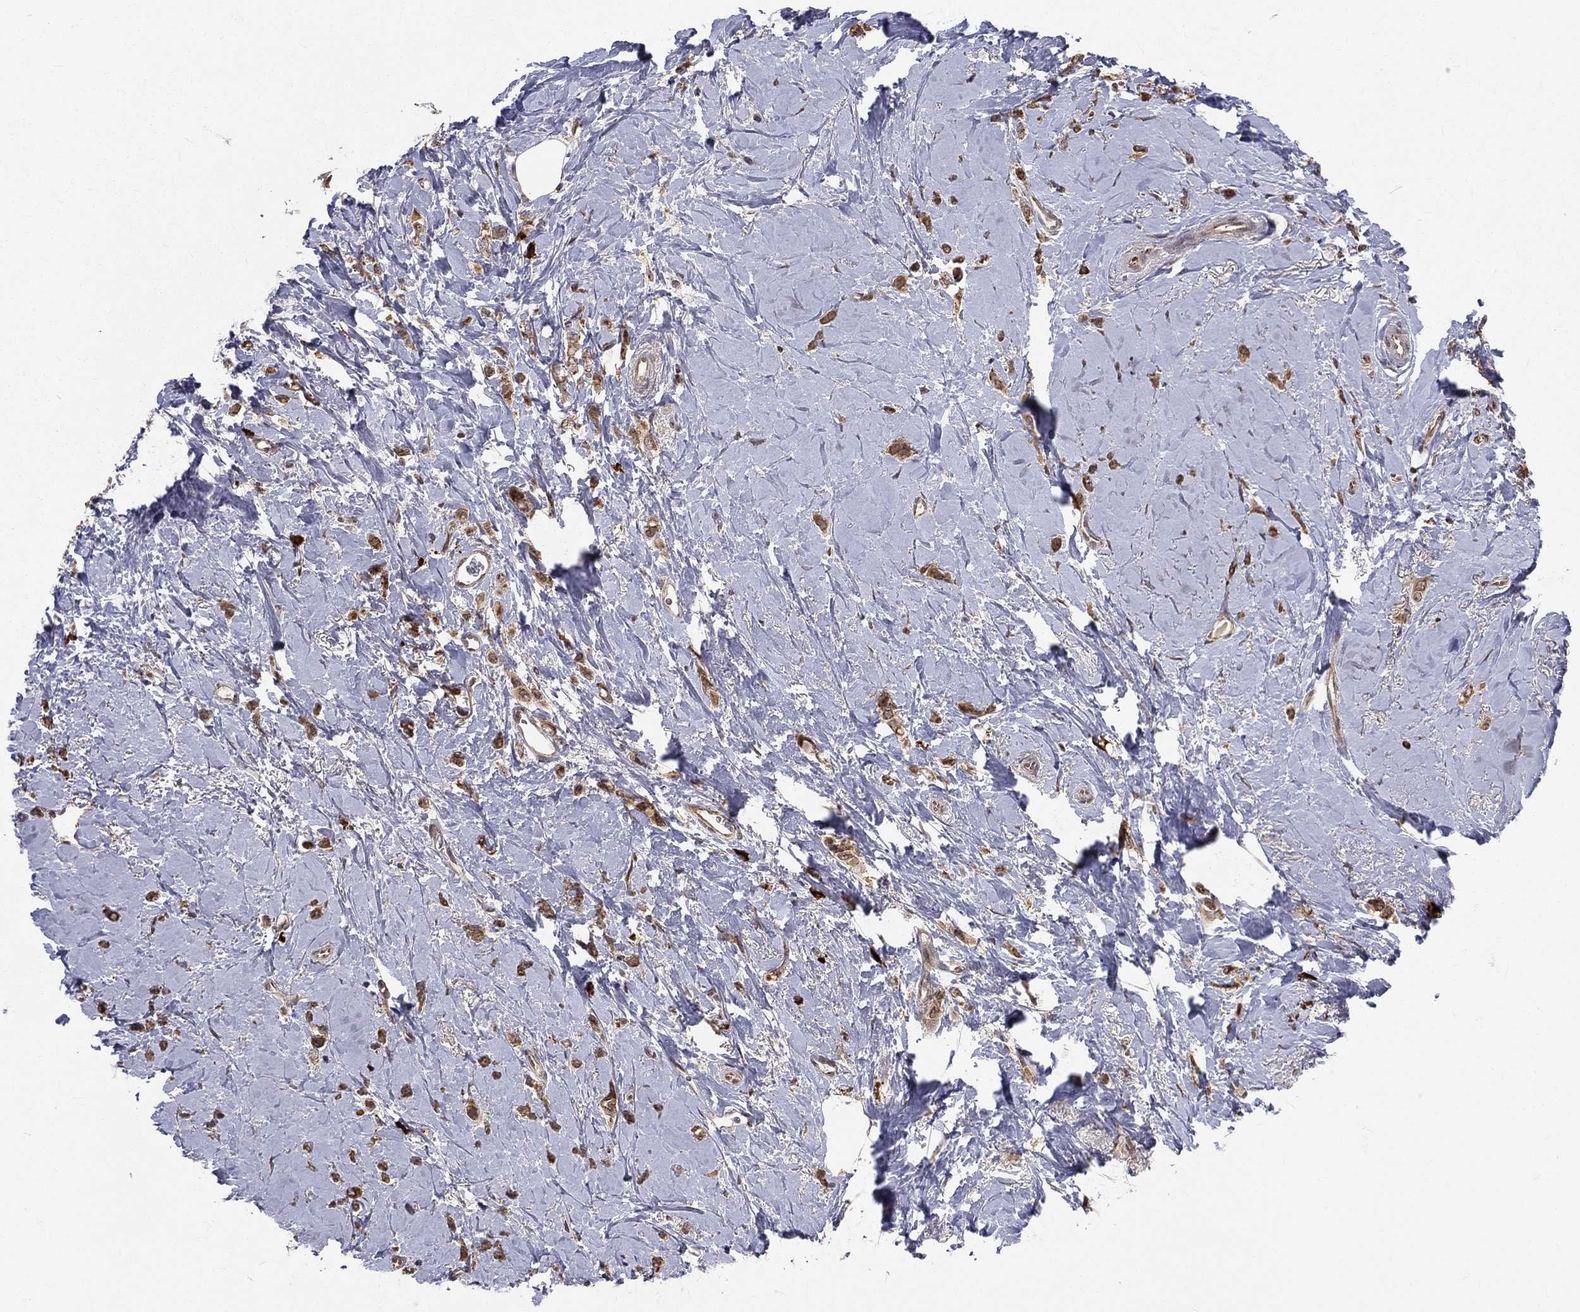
{"staining": {"intensity": "moderate", "quantity": ">75%", "location": "cytoplasmic/membranous"}, "tissue": "breast cancer", "cell_type": "Tumor cells", "image_type": "cancer", "snomed": [{"axis": "morphology", "description": "Lobular carcinoma"}, {"axis": "topography", "description": "Breast"}], "caption": "An immunohistochemistry photomicrograph of neoplastic tissue is shown. Protein staining in brown highlights moderate cytoplasmic/membranous positivity in lobular carcinoma (breast) within tumor cells. The protein is shown in brown color, while the nuclei are stained blue.", "gene": "MDM2", "patient": {"sex": "female", "age": 66}}